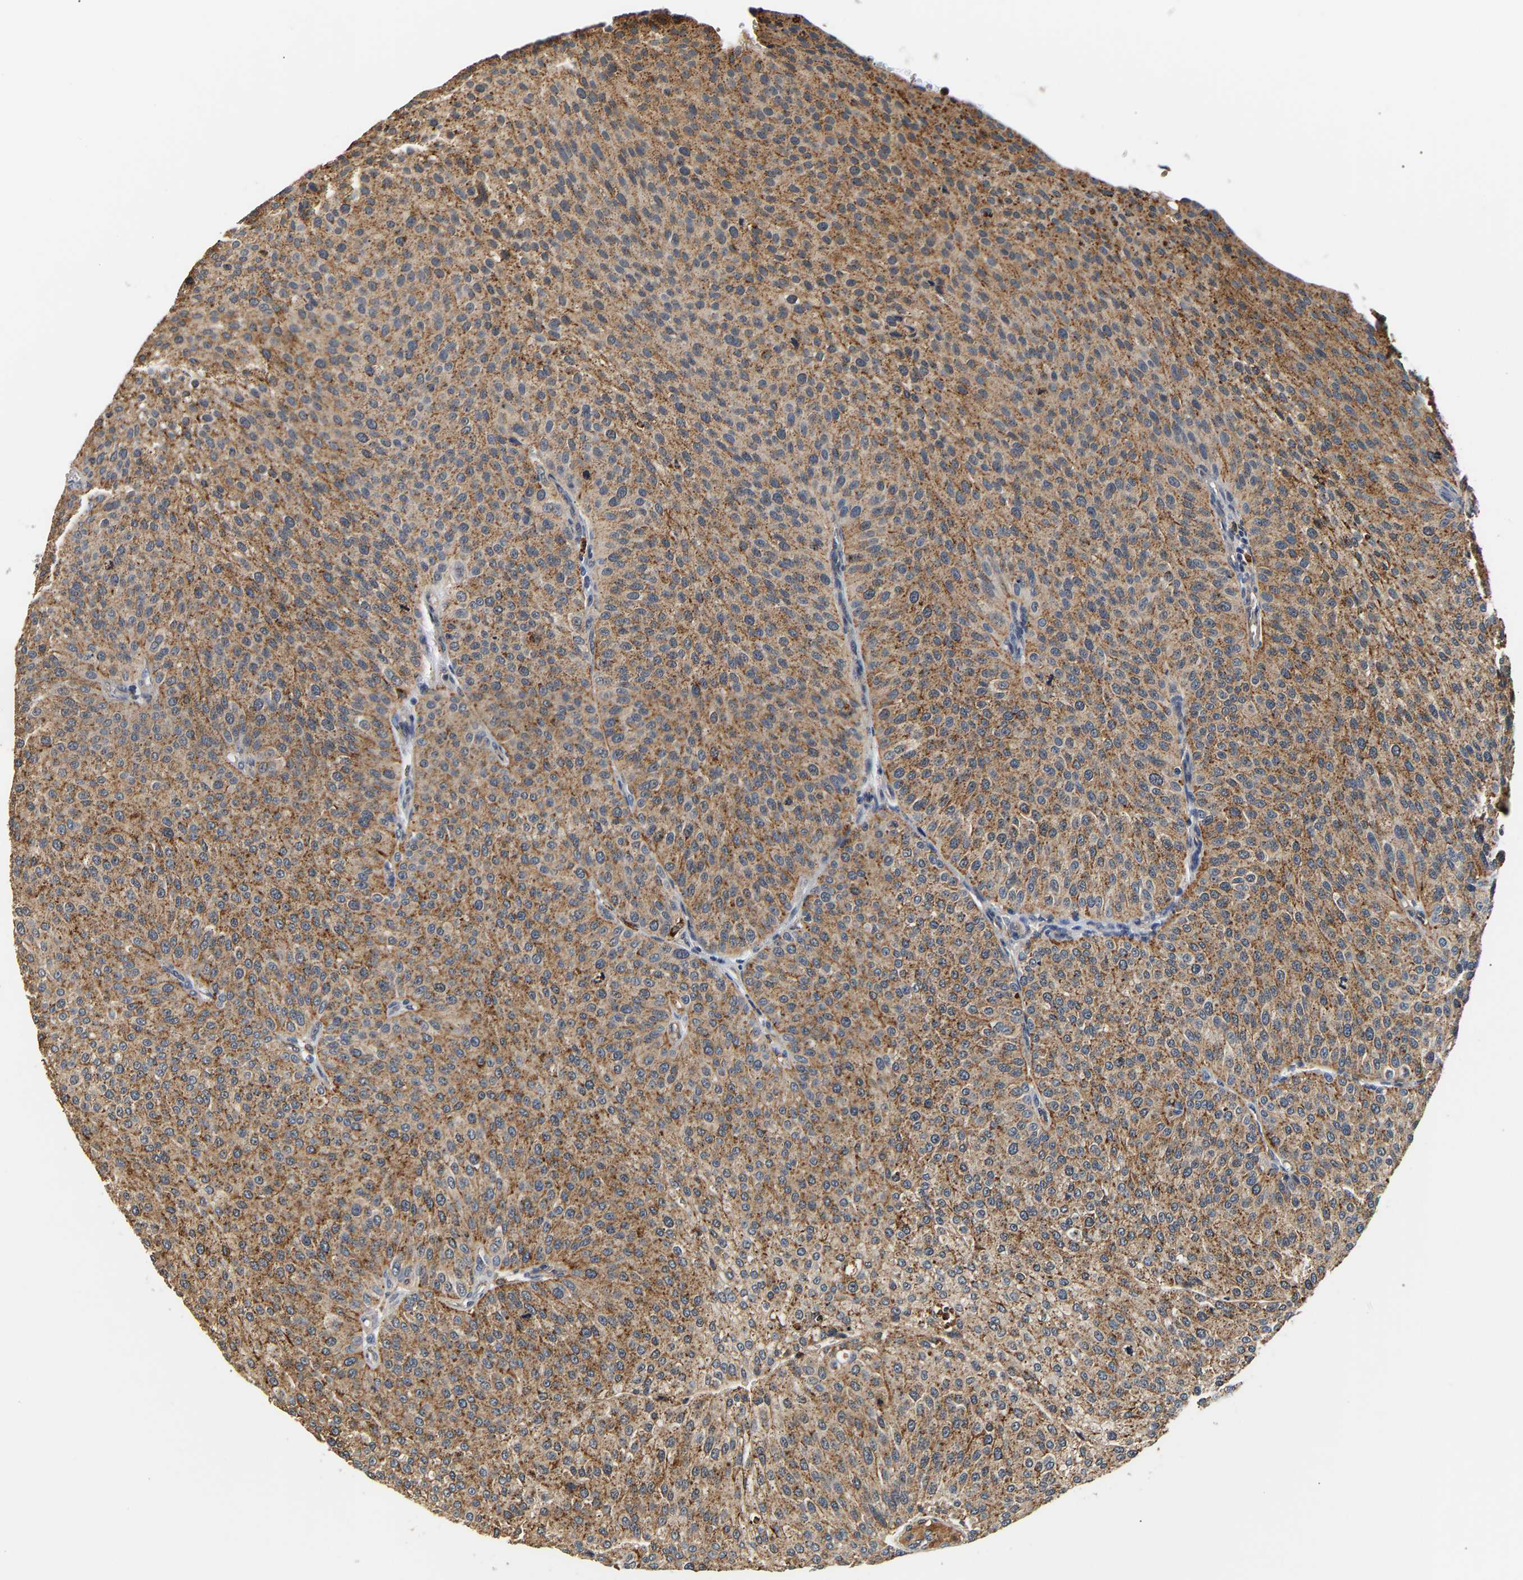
{"staining": {"intensity": "moderate", "quantity": ">75%", "location": "cytoplasmic/membranous"}, "tissue": "urothelial cancer", "cell_type": "Tumor cells", "image_type": "cancer", "snomed": [{"axis": "morphology", "description": "Urothelial carcinoma, Low grade"}, {"axis": "topography", "description": "Smooth muscle"}, {"axis": "topography", "description": "Urinary bladder"}], "caption": "Approximately >75% of tumor cells in human low-grade urothelial carcinoma exhibit moderate cytoplasmic/membranous protein positivity as visualized by brown immunohistochemical staining.", "gene": "SMU1", "patient": {"sex": "male", "age": 60}}